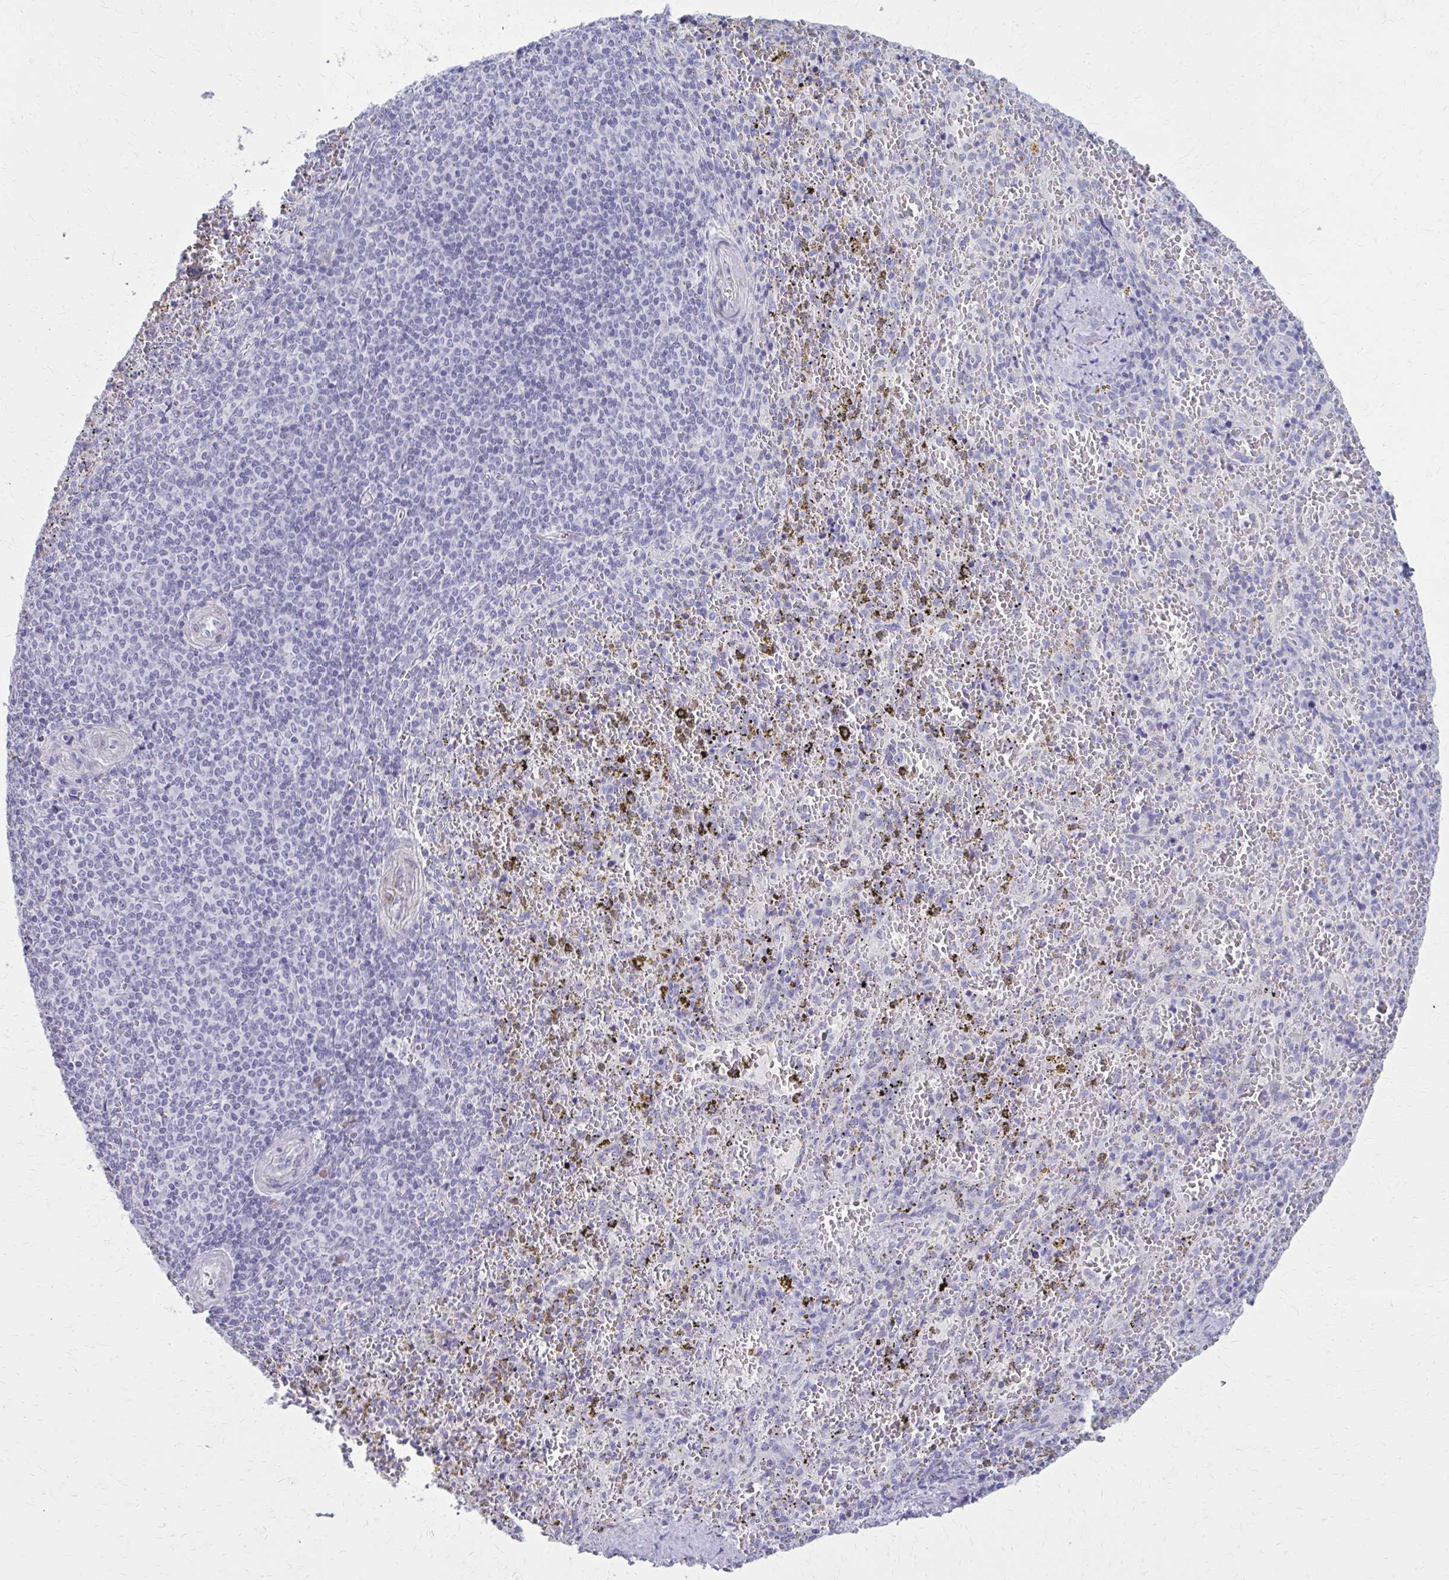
{"staining": {"intensity": "negative", "quantity": "none", "location": "none"}, "tissue": "spleen", "cell_type": "Cells in red pulp", "image_type": "normal", "snomed": [{"axis": "morphology", "description": "Normal tissue, NOS"}, {"axis": "topography", "description": "Spleen"}], "caption": "A histopathology image of spleen stained for a protein shows no brown staining in cells in red pulp. (Brightfield microscopy of DAB immunohistochemistry at high magnification).", "gene": "CASQ2", "patient": {"sex": "female", "age": 50}}